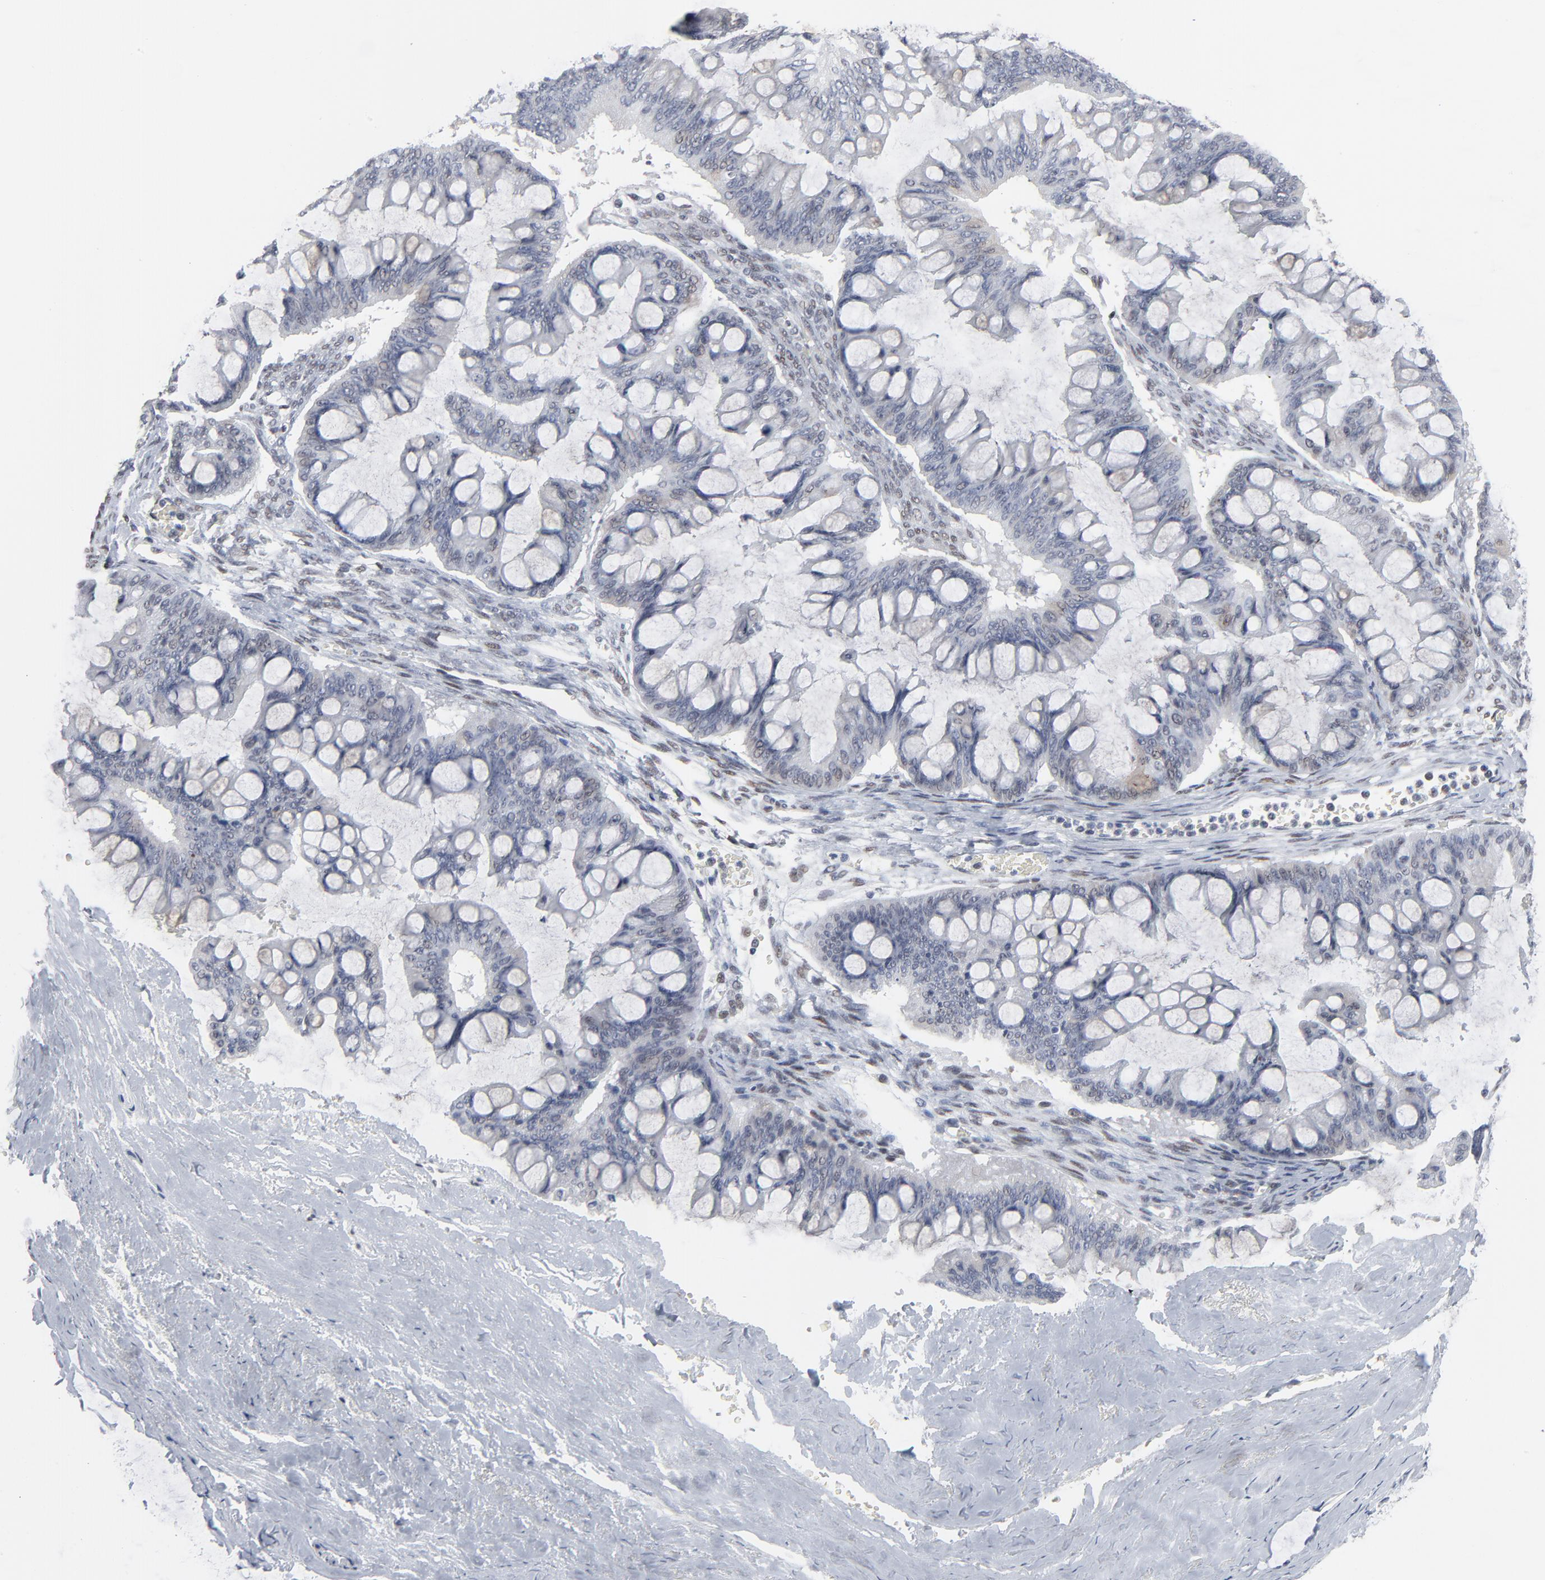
{"staining": {"intensity": "negative", "quantity": "none", "location": "none"}, "tissue": "ovarian cancer", "cell_type": "Tumor cells", "image_type": "cancer", "snomed": [{"axis": "morphology", "description": "Cystadenocarcinoma, mucinous, NOS"}, {"axis": "topography", "description": "Ovary"}], "caption": "Tumor cells are negative for brown protein staining in ovarian cancer (mucinous cystadenocarcinoma). The staining was performed using DAB to visualize the protein expression in brown, while the nuclei were stained in blue with hematoxylin (Magnification: 20x).", "gene": "ATF7", "patient": {"sex": "female", "age": 73}}